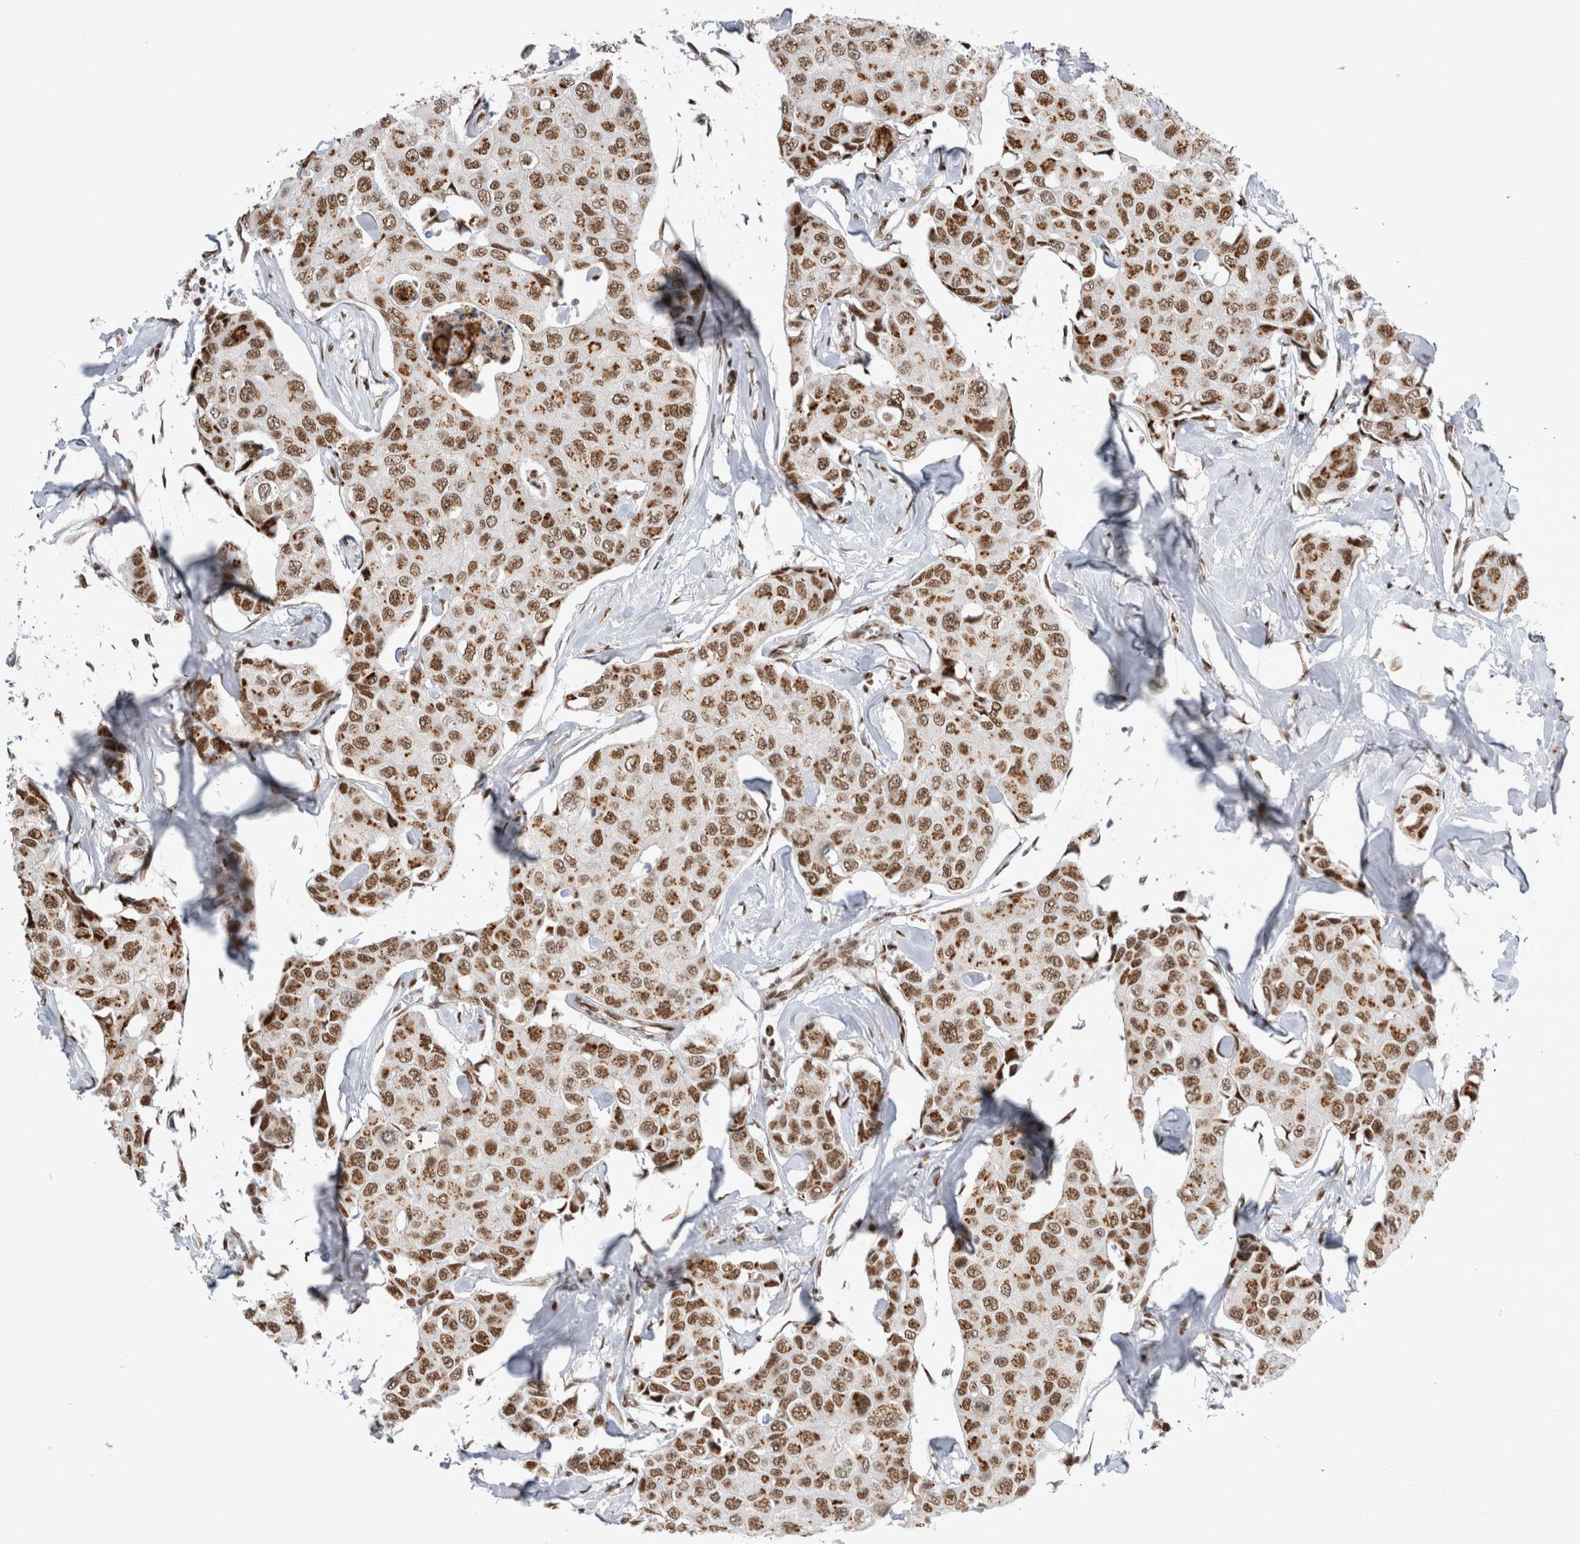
{"staining": {"intensity": "moderate", "quantity": ">75%", "location": "nuclear"}, "tissue": "breast cancer", "cell_type": "Tumor cells", "image_type": "cancer", "snomed": [{"axis": "morphology", "description": "Duct carcinoma"}, {"axis": "topography", "description": "Breast"}], "caption": "The micrograph displays staining of breast cancer, revealing moderate nuclear protein positivity (brown color) within tumor cells.", "gene": "EYA2", "patient": {"sex": "female", "age": 80}}